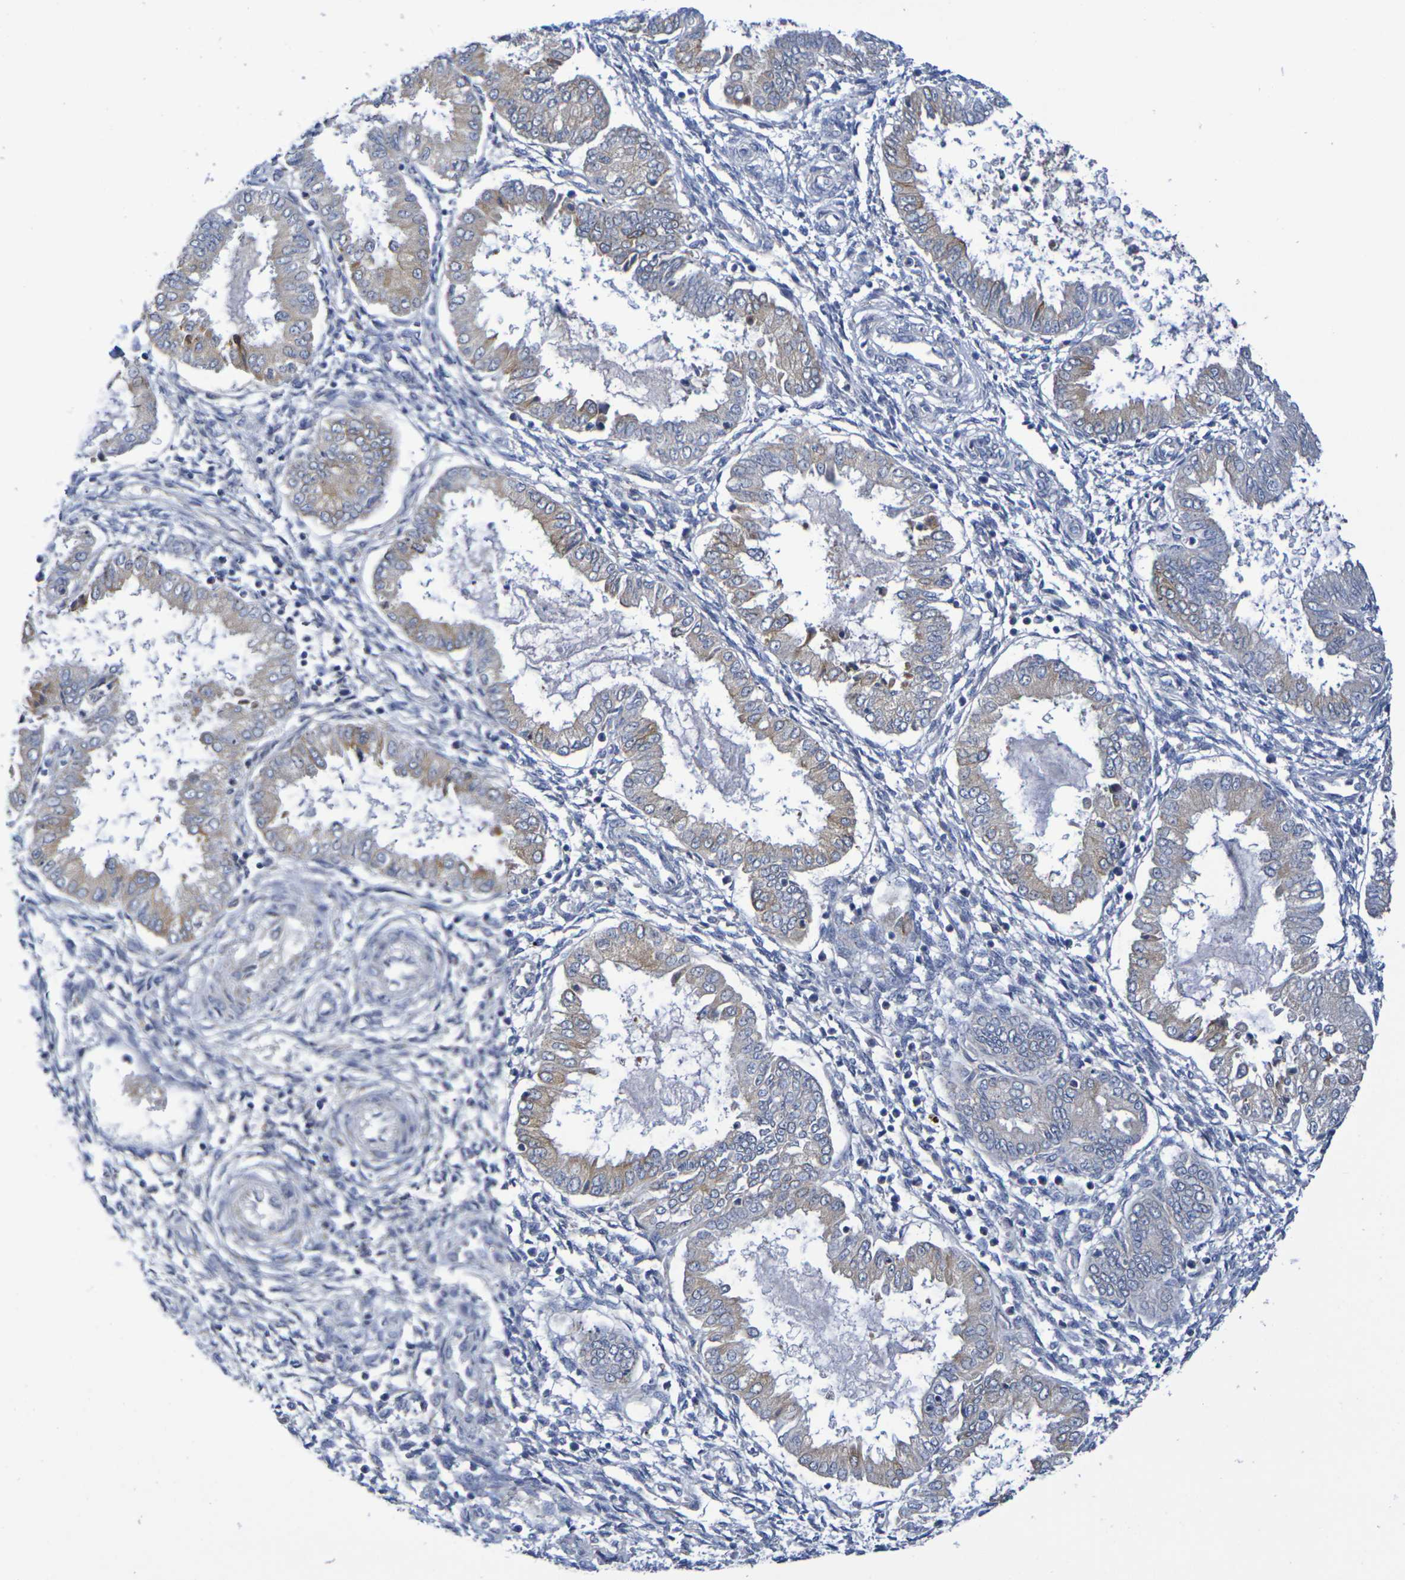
{"staining": {"intensity": "negative", "quantity": "none", "location": "none"}, "tissue": "endometrium", "cell_type": "Cells in endometrial stroma", "image_type": "normal", "snomed": [{"axis": "morphology", "description": "Normal tissue, NOS"}, {"axis": "topography", "description": "Endometrium"}], "caption": "Protein analysis of unremarkable endometrium shows no significant staining in cells in endometrial stroma.", "gene": "SDC4", "patient": {"sex": "female", "age": 33}}